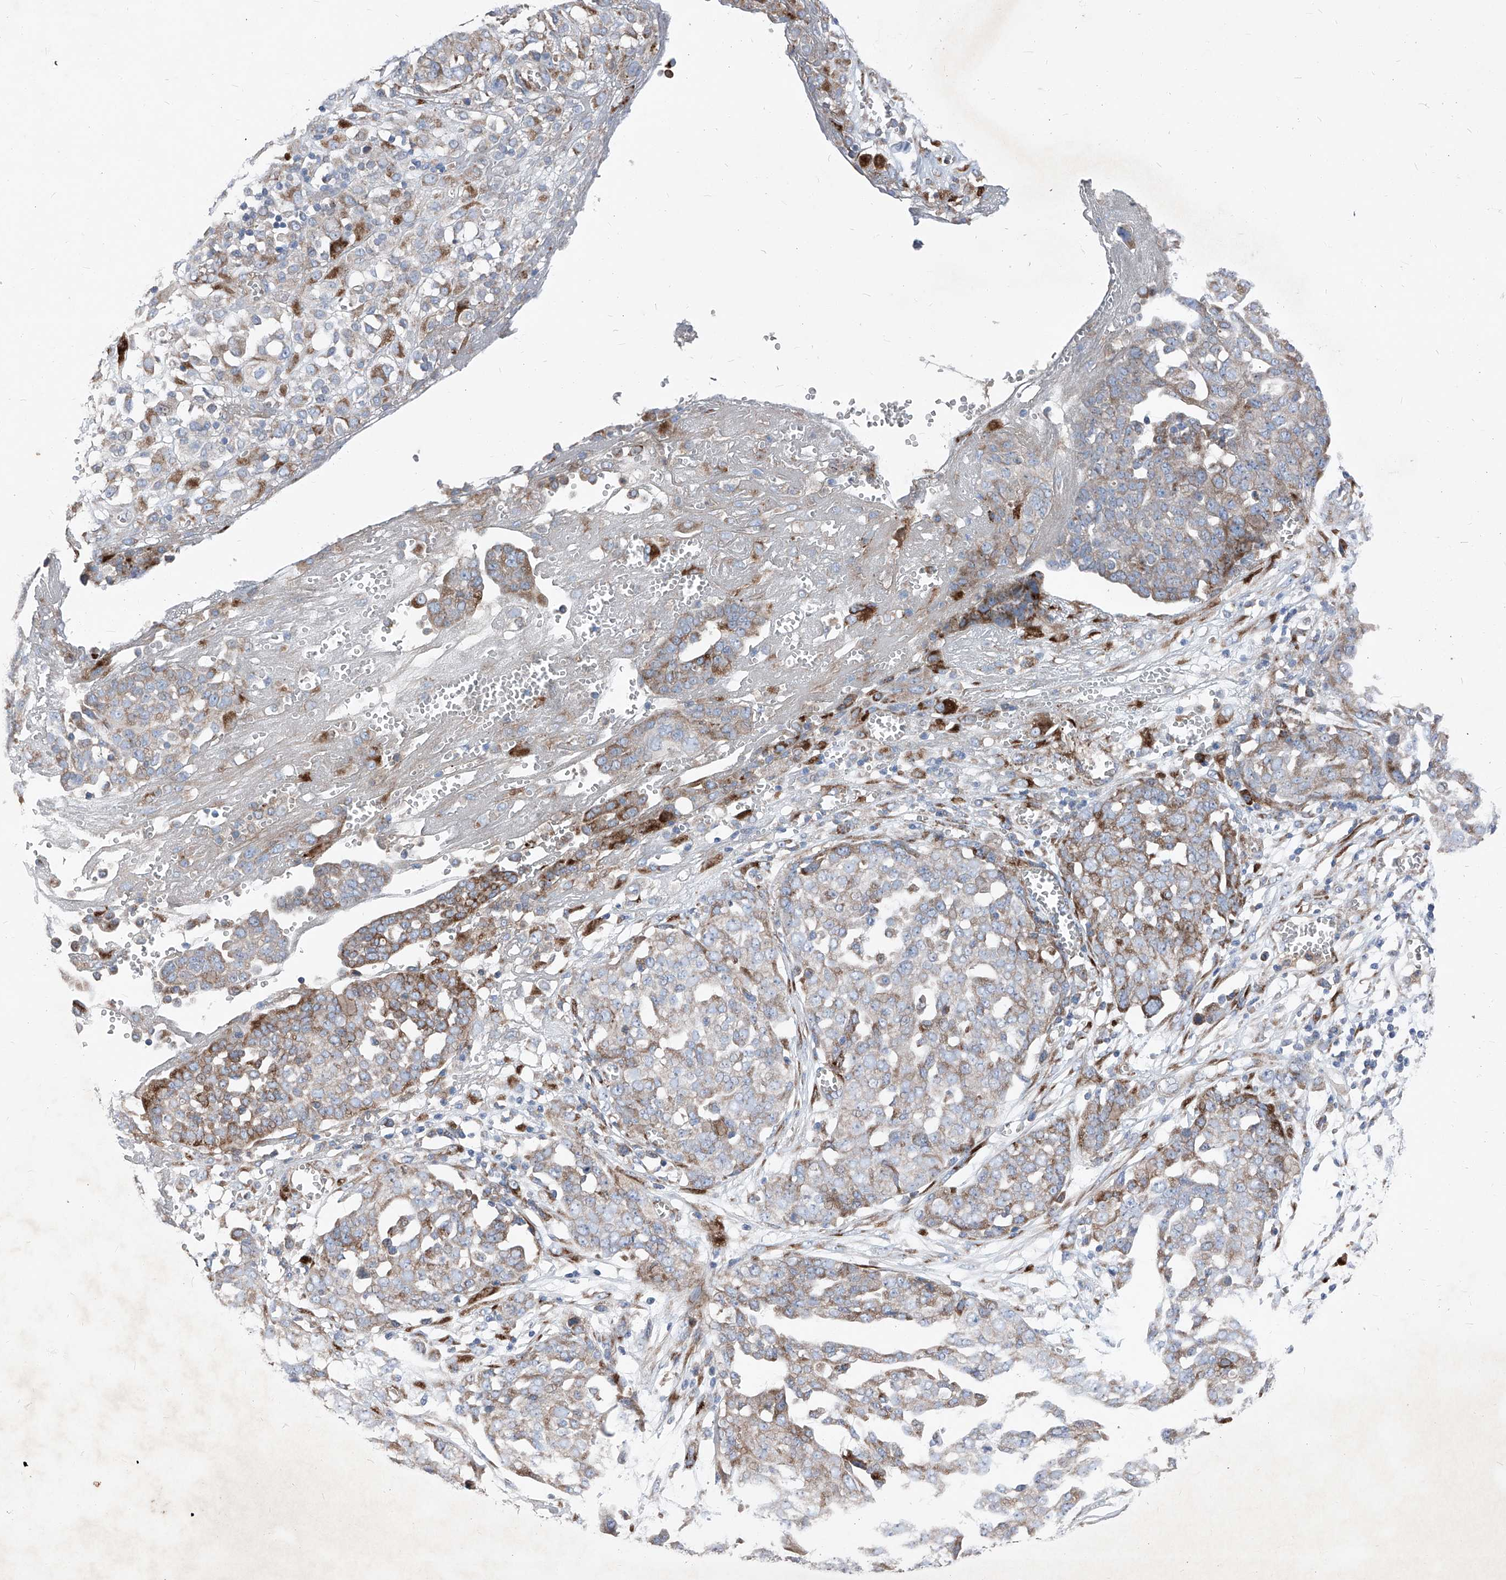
{"staining": {"intensity": "moderate", "quantity": "<25%", "location": "cytoplasmic/membranous"}, "tissue": "ovarian cancer", "cell_type": "Tumor cells", "image_type": "cancer", "snomed": [{"axis": "morphology", "description": "Cystadenocarcinoma, serous, NOS"}, {"axis": "topography", "description": "Soft tissue"}, {"axis": "topography", "description": "Ovary"}], "caption": "The image exhibits immunohistochemical staining of ovarian cancer (serous cystadenocarcinoma). There is moderate cytoplasmic/membranous expression is present in about <25% of tumor cells. Using DAB (3,3'-diaminobenzidine) (brown) and hematoxylin (blue) stains, captured at high magnification using brightfield microscopy.", "gene": "IFI27", "patient": {"sex": "female", "age": 57}}